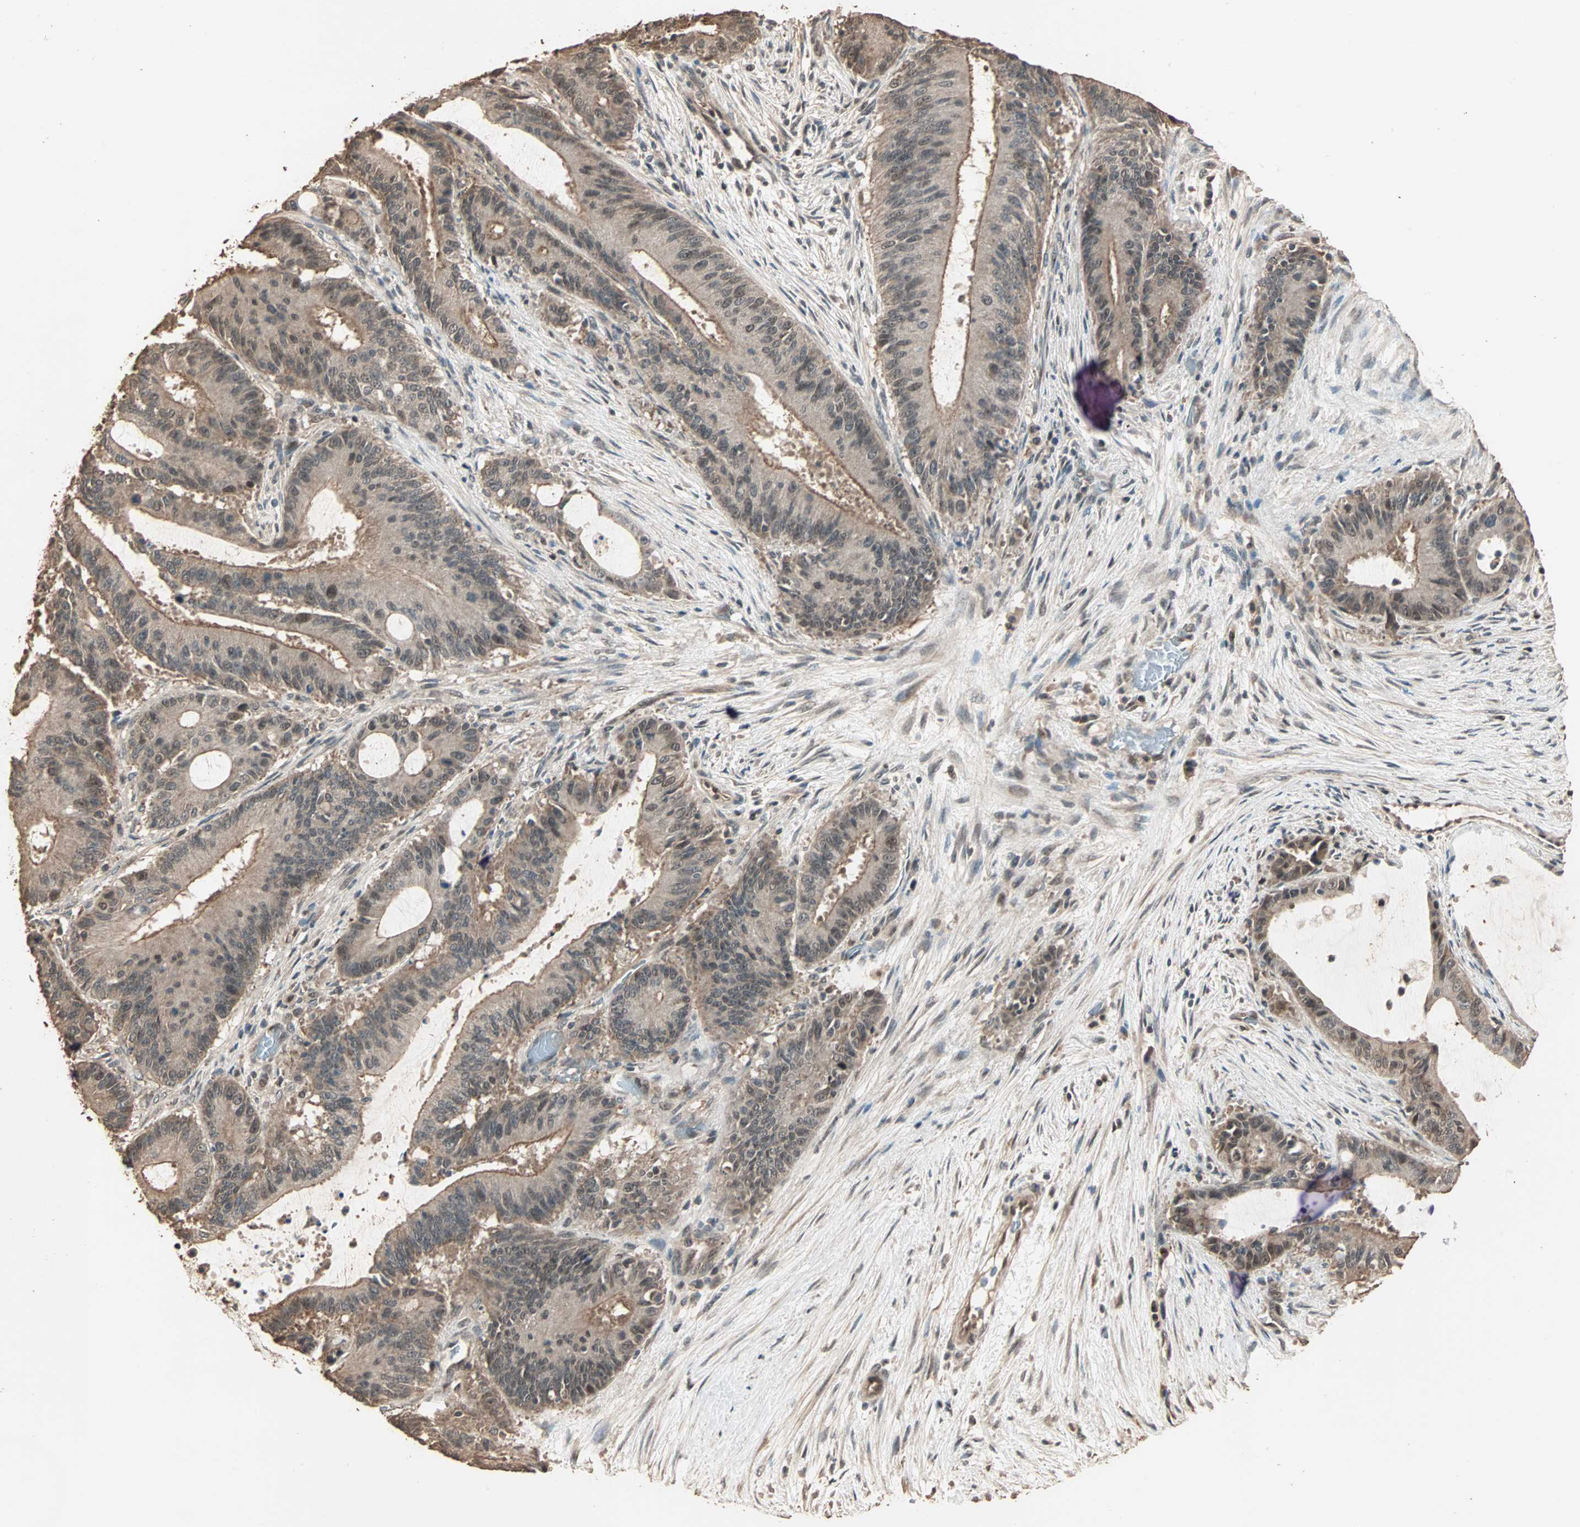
{"staining": {"intensity": "moderate", "quantity": ">75%", "location": "cytoplasmic/membranous,nuclear"}, "tissue": "liver cancer", "cell_type": "Tumor cells", "image_type": "cancer", "snomed": [{"axis": "morphology", "description": "Cholangiocarcinoma"}, {"axis": "topography", "description": "Liver"}], "caption": "Cholangiocarcinoma (liver) stained with a brown dye exhibits moderate cytoplasmic/membranous and nuclear positive staining in about >75% of tumor cells.", "gene": "ZBTB33", "patient": {"sex": "female", "age": 73}}